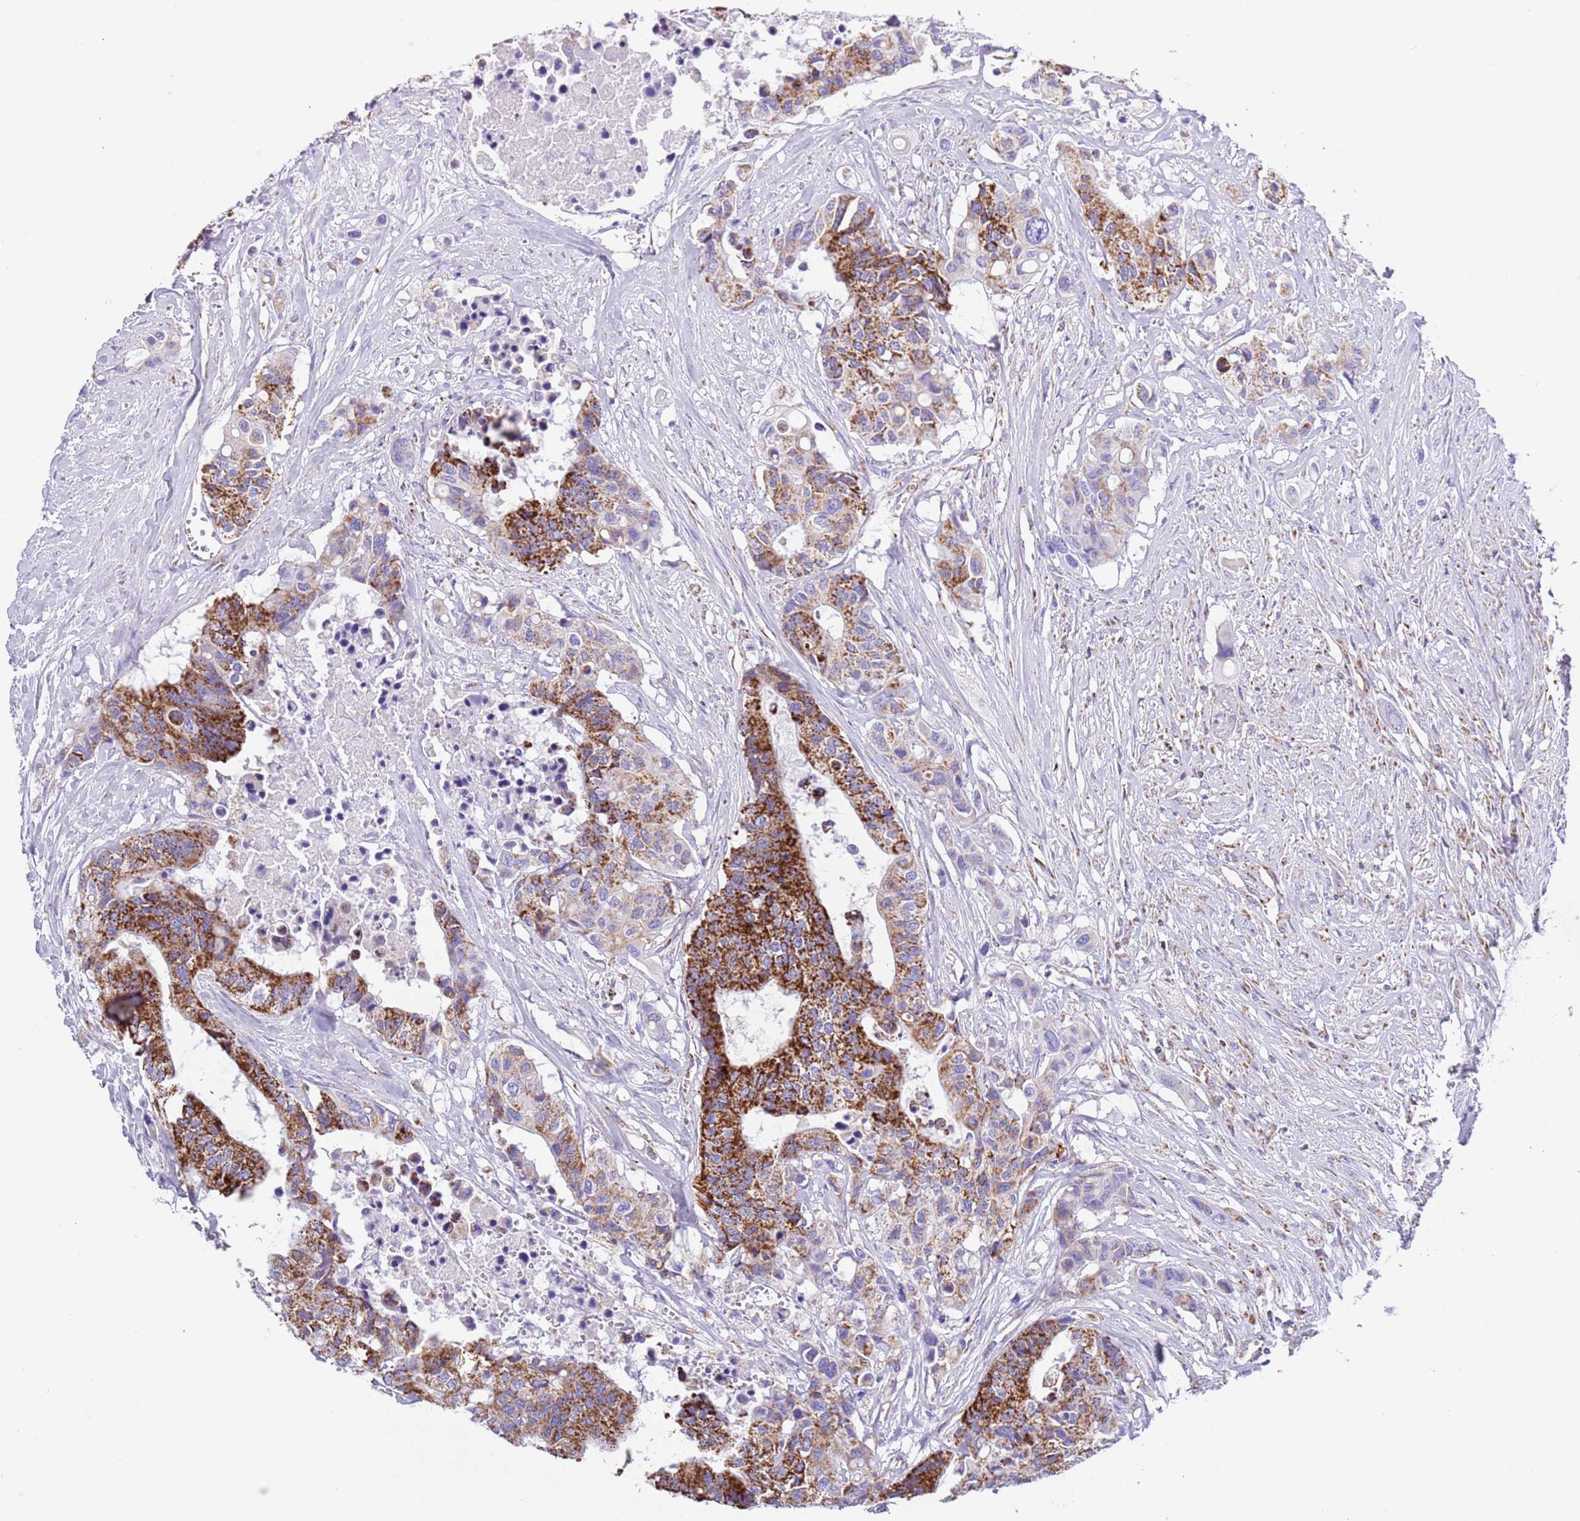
{"staining": {"intensity": "strong", "quantity": "25%-75%", "location": "cytoplasmic/membranous"}, "tissue": "colorectal cancer", "cell_type": "Tumor cells", "image_type": "cancer", "snomed": [{"axis": "morphology", "description": "Adenocarcinoma, NOS"}, {"axis": "topography", "description": "Colon"}], "caption": "IHC histopathology image of human colorectal adenocarcinoma stained for a protein (brown), which shows high levels of strong cytoplasmic/membranous expression in approximately 25%-75% of tumor cells.", "gene": "SUCLG2", "patient": {"sex": "male", "age": 77}}